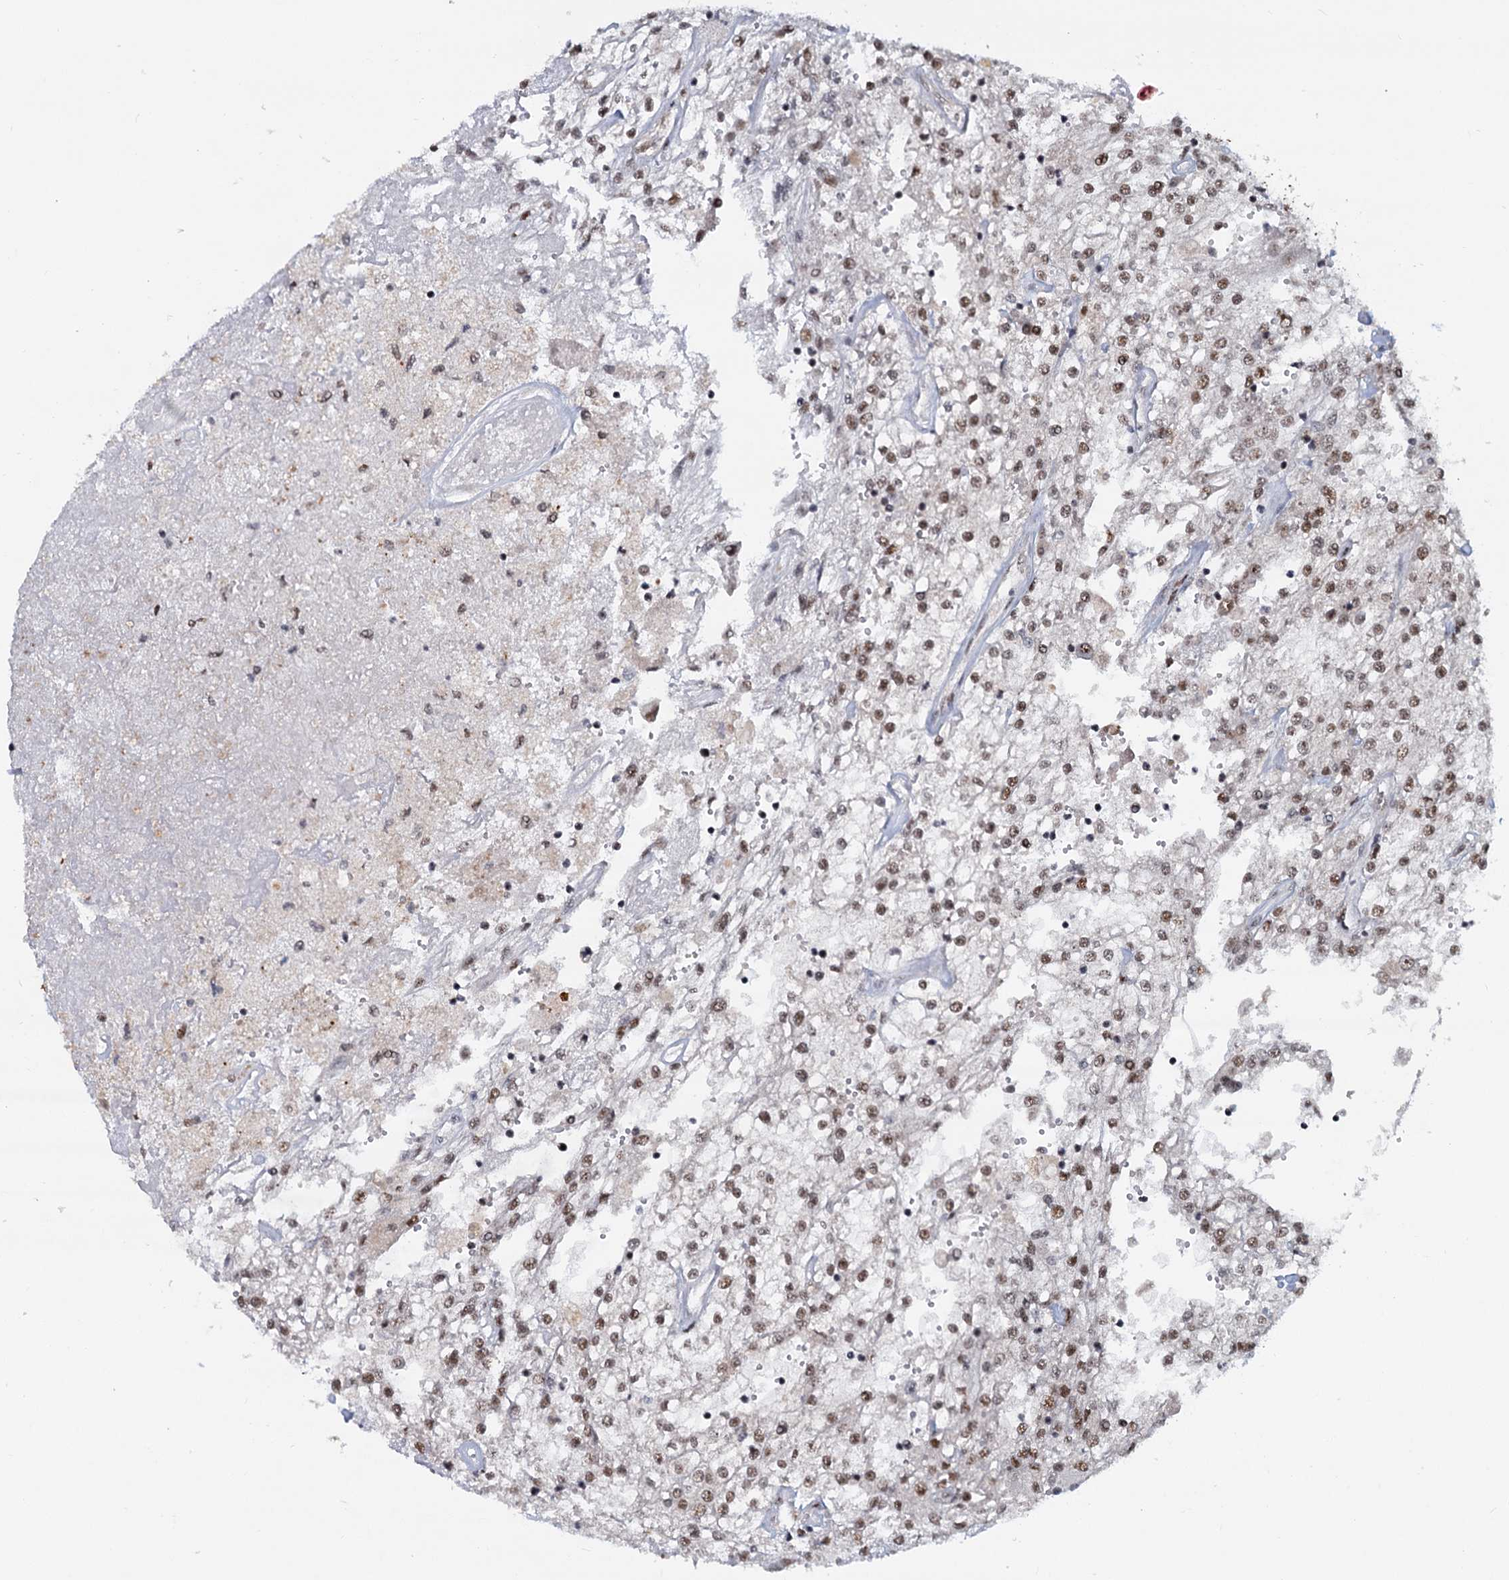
{"staining": {"intensity": "moderate", "quantity": "25%-75%", "location": "nuclear"}, "tissue": "renal cancer", "cell_type": "Tumor cells", "image_type": "cancer", "snomed": [{"axis": "morphology", "description": "Adenocarcinoma, NOS"}, {"axis": "topography", "description": "Kidney"}], "caption": "Human renal cancer stained for a protein (brown) displays moderate nuclear positive staining in about 25%-75% of tumor cells.", "gene": "WBP4", "patient": {"sex": "female", "age": 52}}